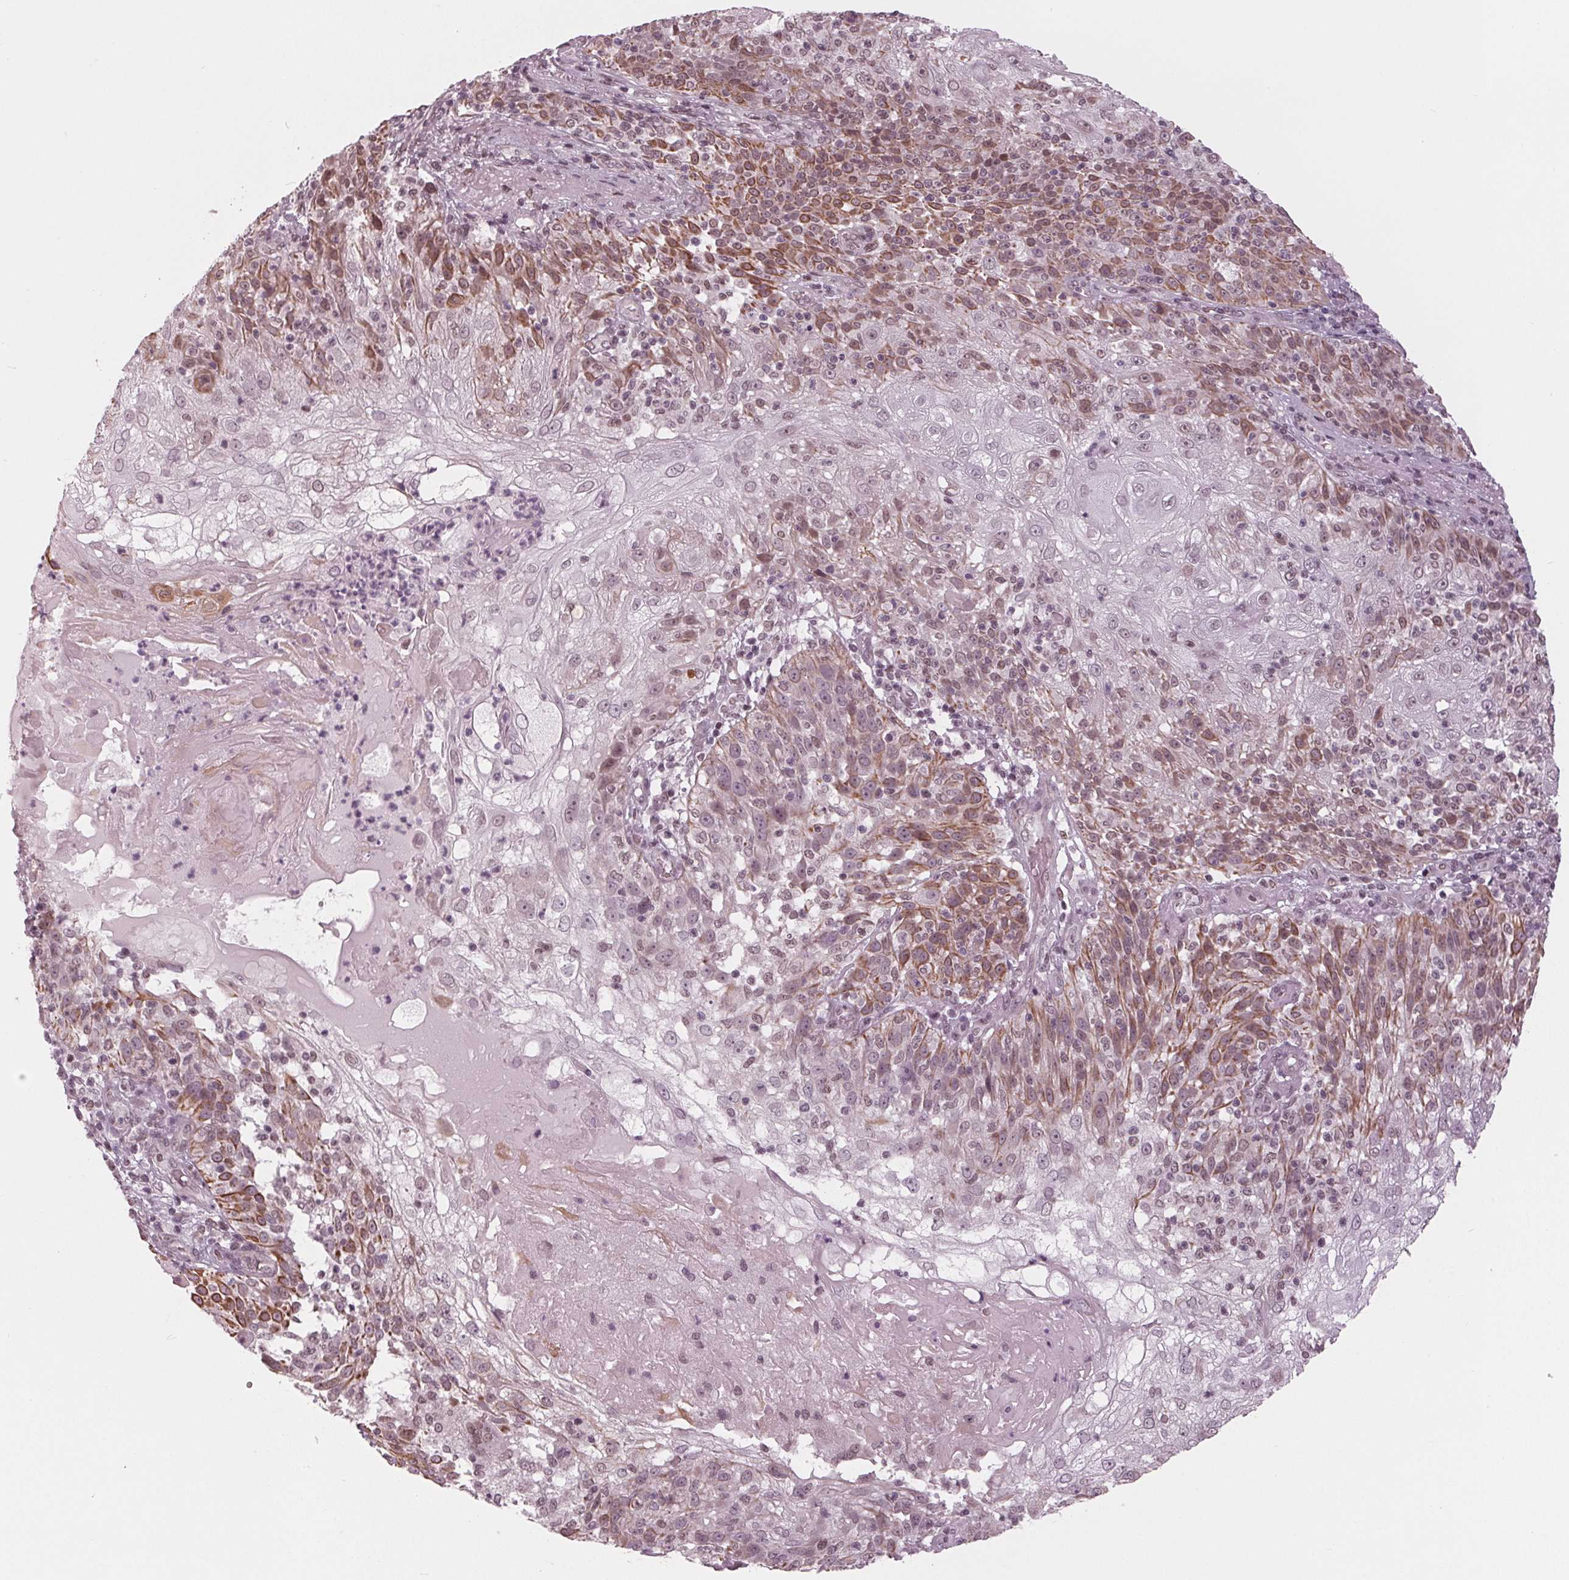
{"staining": {"intensity": "moderate", "quantity": "25%-75%", "location": "cytoplasmic/membranous,nuclear"}, "tissue": "skin cancer", "cell_type": "Tumor cells", "image_type": "cancer", "snomed": [{"axis": "morphology", "description": "Normal tissue, NOS"}, {"axis": "morphology", "description": "Squamous cell carcinoma, NOS"}, {"axis": "topography", "description": "Skin"}], "caption": "Human skin cancer (squamous cell carcinoma) stained with a brown dye demonstrates moderate cytoplasmic/membranous and nuclear positive positivity in approximately 25%-75% of tumor cells.", "gene": "DNMT3L", "patient": {"sex": "female", "age": 83}}